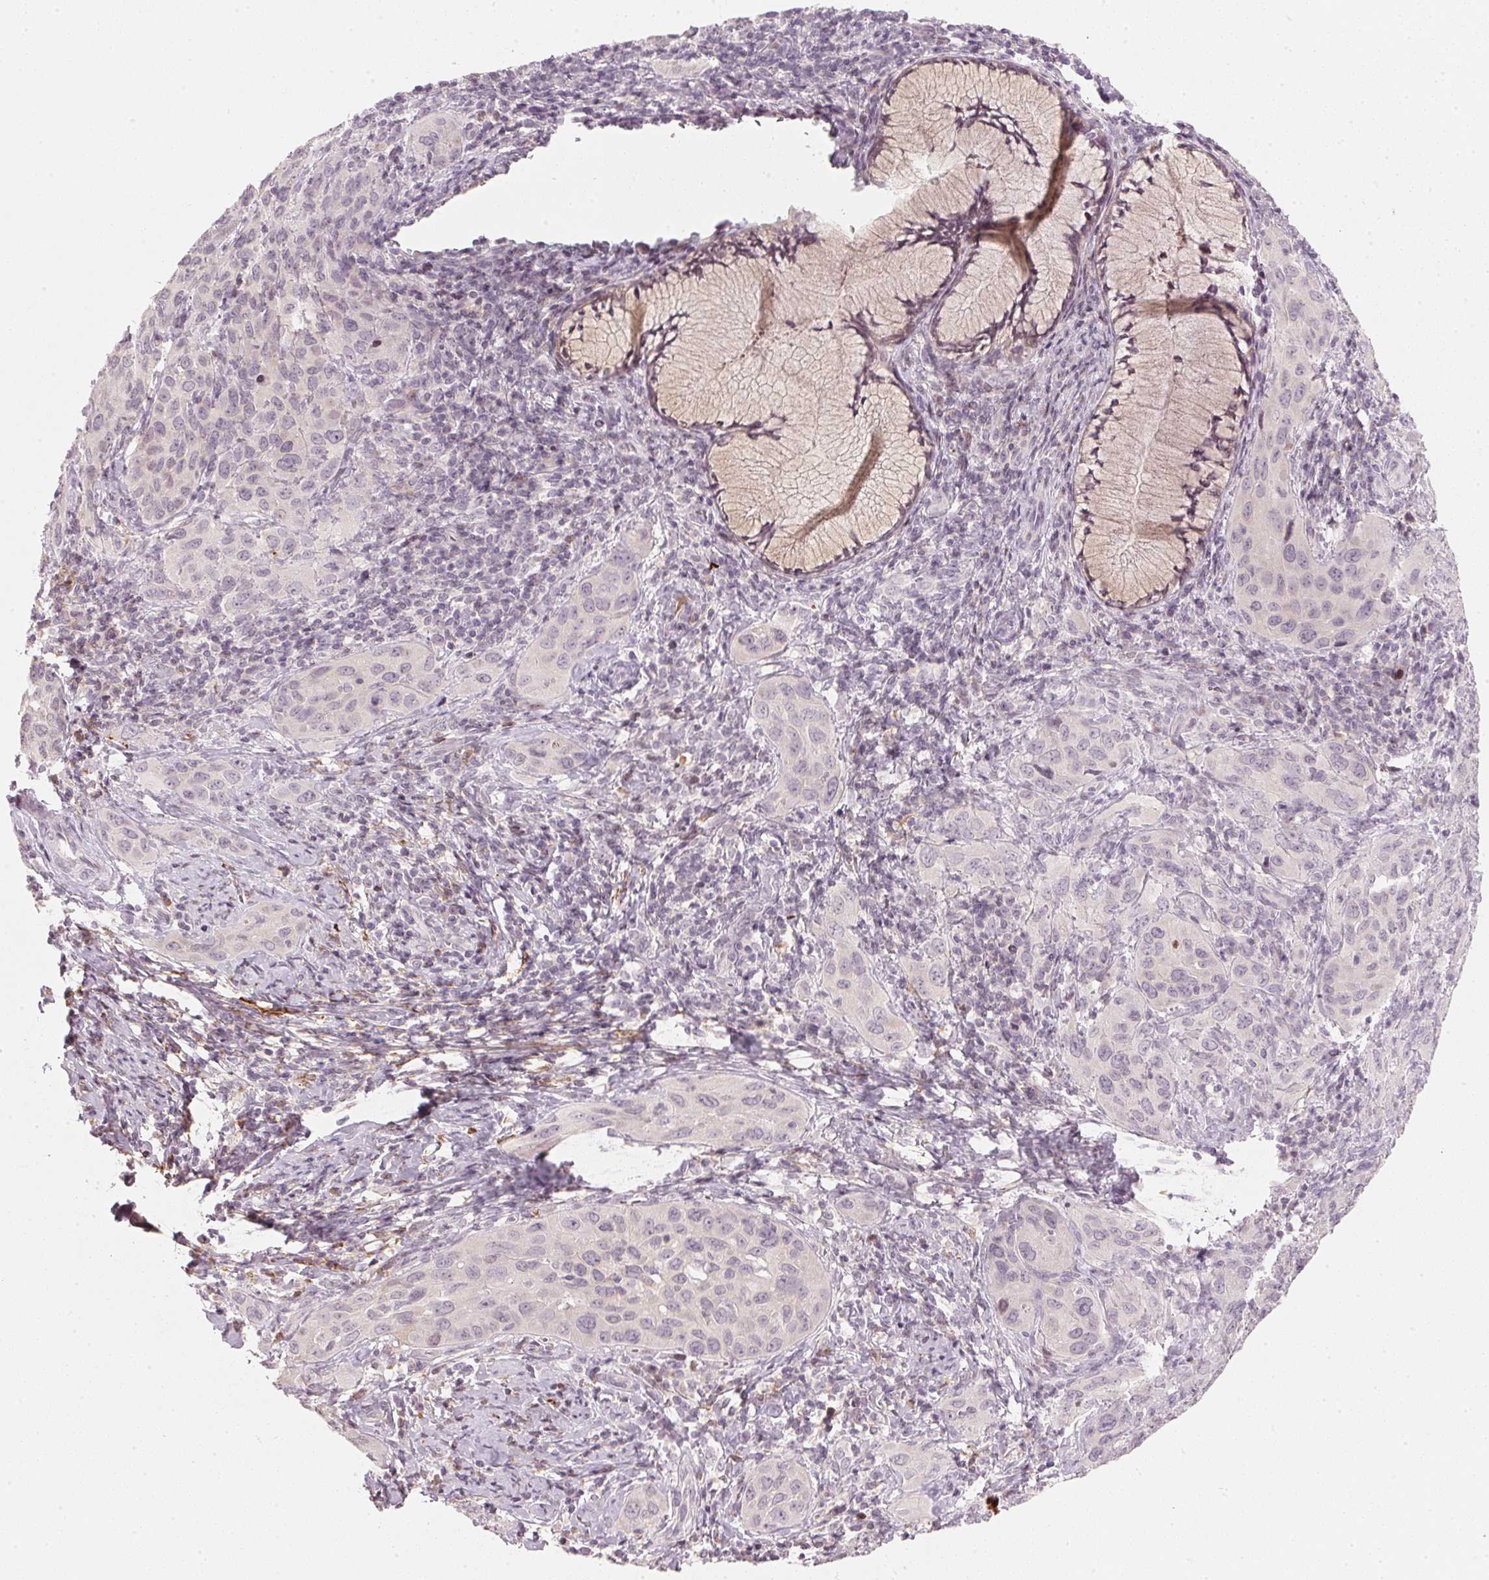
{"staining": {"intensity": "negative", "quantity": "none", "location": "none"}, "tissue": "cervical cancer", "cell_type": "Tumor cells", "image_type": "cancer", "snomed": [{"axis": "morphology", "description": "Normal tissue, NOS"}, {"axis": "morphology", "description": "Squamous cell carcinoma, NOS"}, {"axis": "topography", "description": "Cervix"}], "caption": "DAB (3,3'-diaminobenzidine) immunohistochemical staining of cervical squamous cell carcinoma shows no significant expression in tumor cells.", "gene": "SFRP4", "patient": {"sex": "female", "age": 51}}